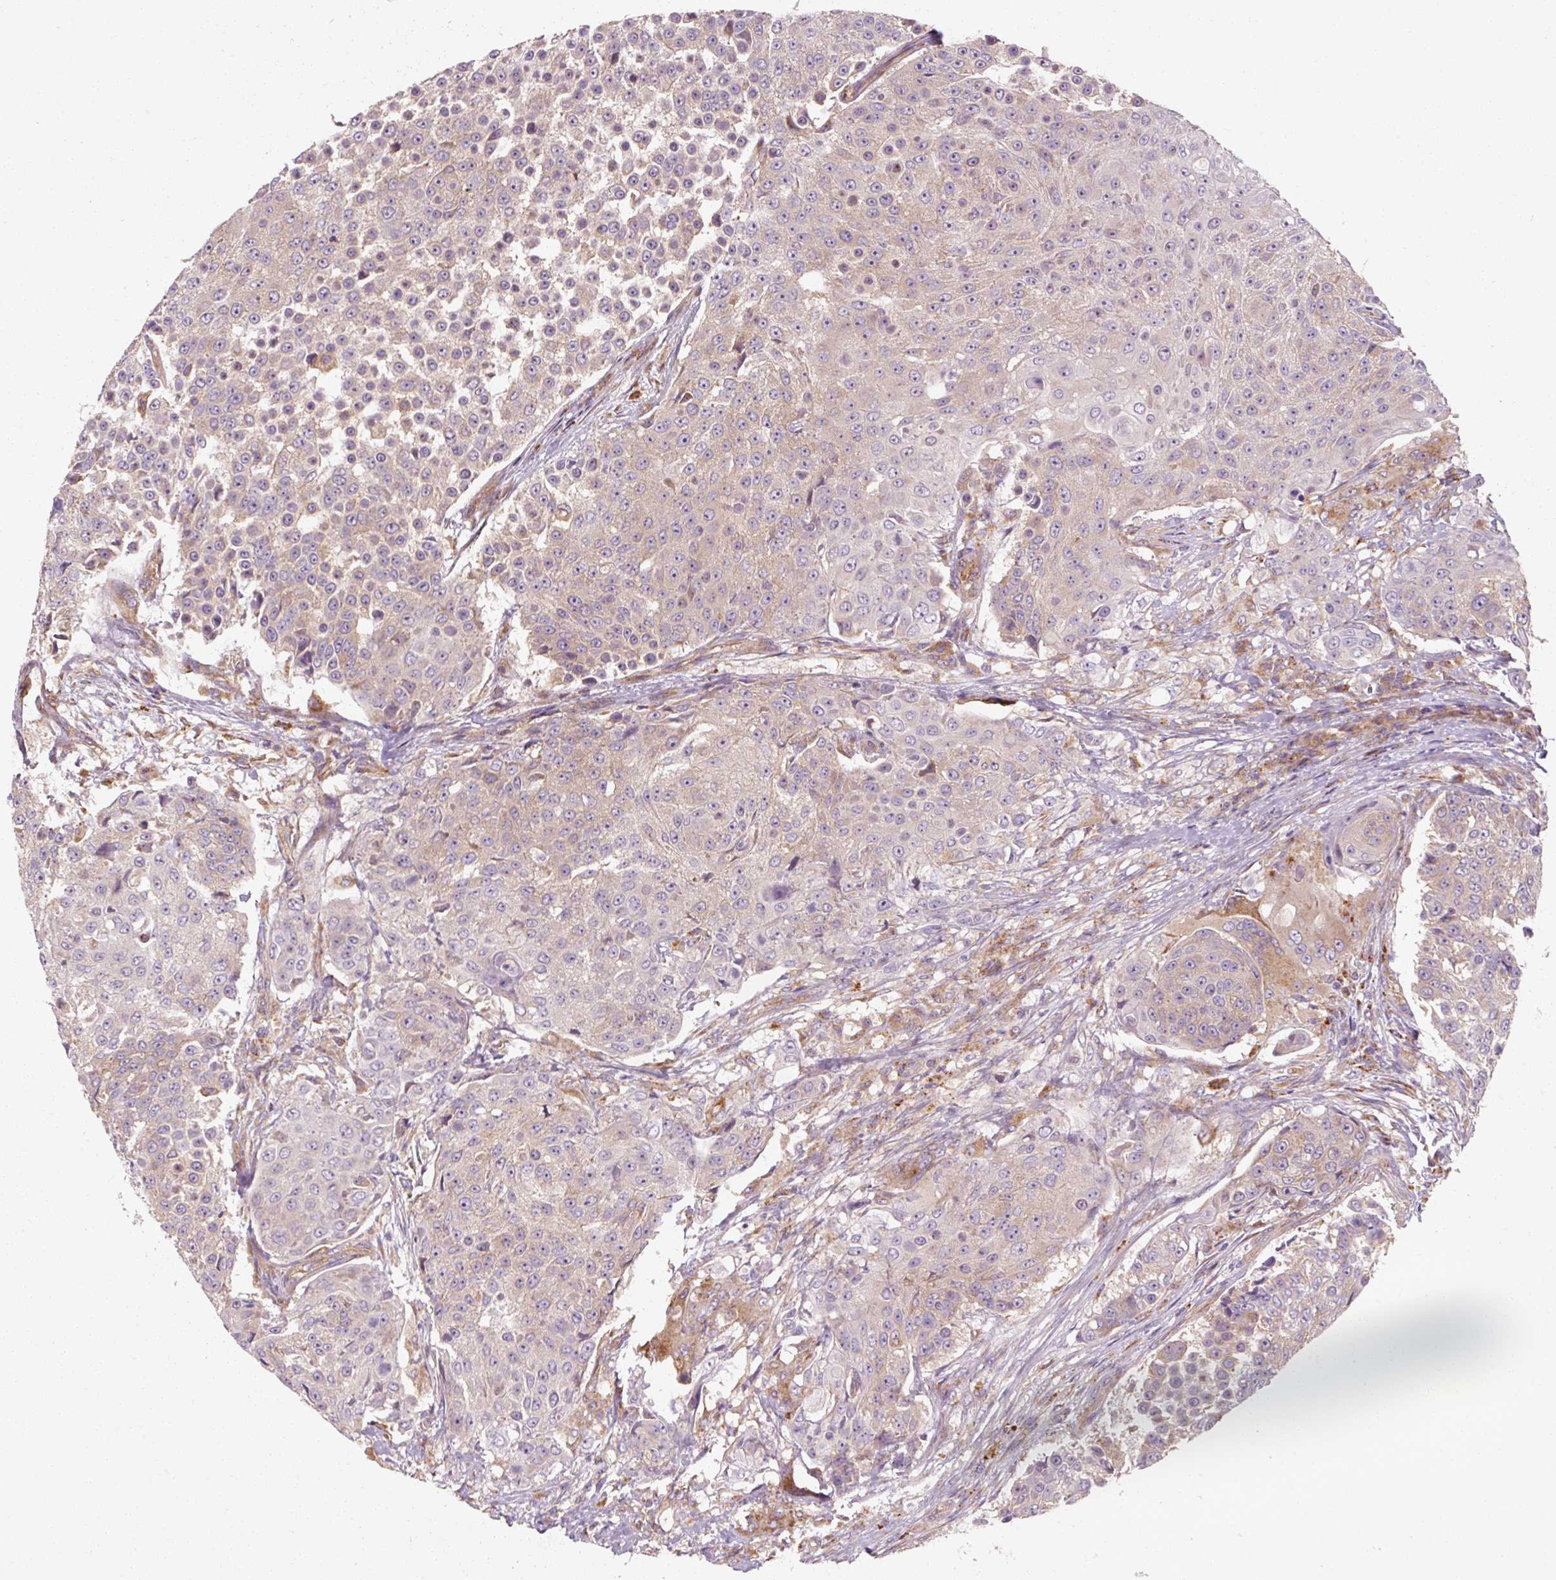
{"staining": {"intensity": "weak", "quantity": "<25%", "location": "cytoplasmic/membranous"}, "tissue": "urothelial cancer", "cell_type": "Tumor cells", "image_type": "cancer", "snomed": [{"axis": "morphology", "description": "Urothelial carcinoma, High grade"}, {"axis": "topography", "description": "Urinary bladder"}], "caption": "Immunohistochemistry (IHC) histopathology image of neoplastic tissue: urothelial cancer stained with DAB (3,3'-diaminobenzidine) demonstrates no significant protein staining in tumor cells.", "gene": "TBC1D4", "patient": {"sex": "female", "age": 63}}